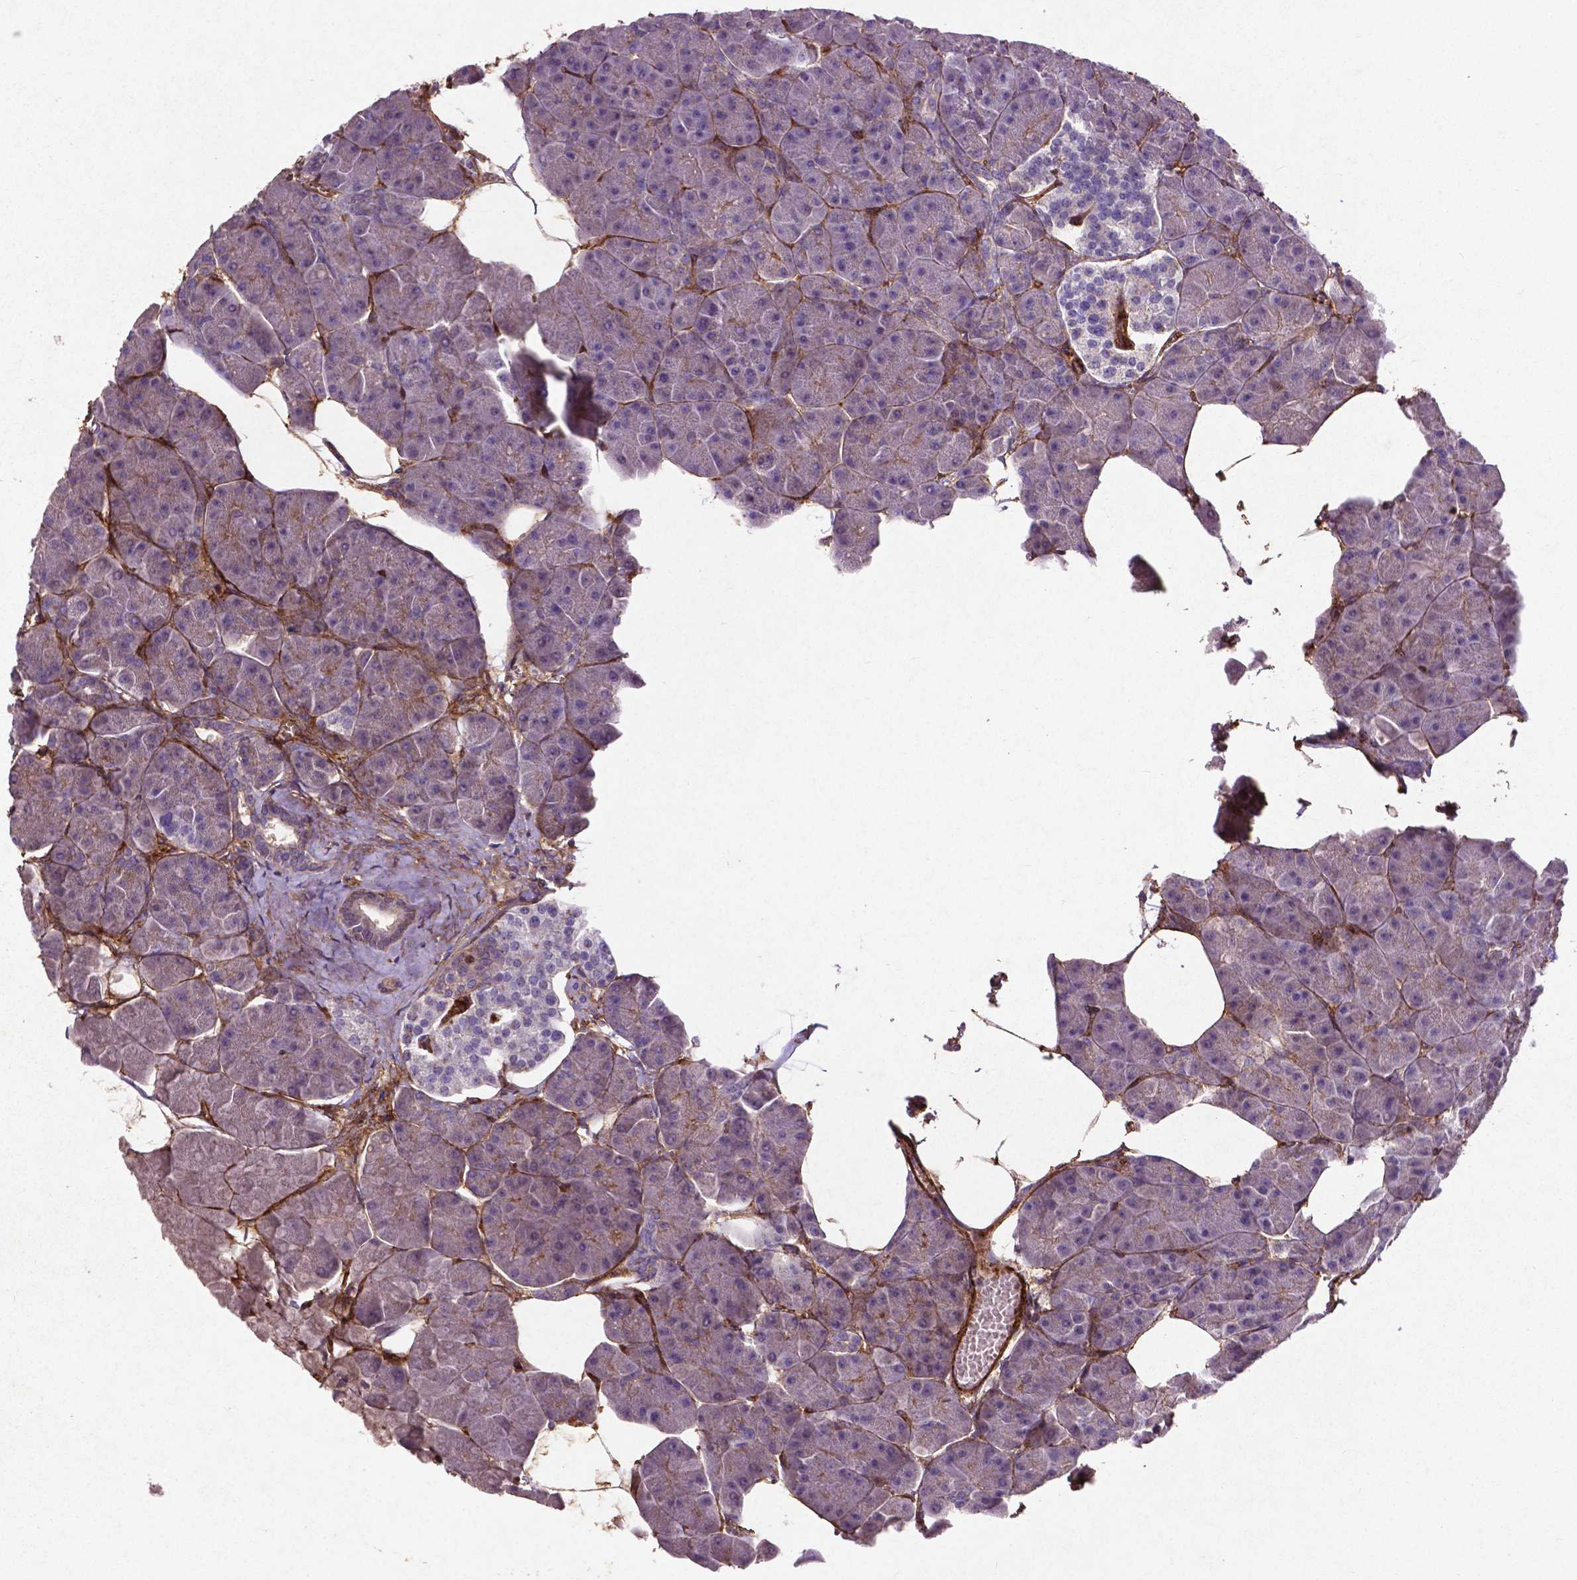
{"staining": {"intensity": "weak", "quantity": "25%-75%", "location": "cytoplasmic/membranous"}, "tissue": "pancreas", "cell_type": "Exocrine glandular cells", "image_type": "normal", "snomed": [{"axis": "morphology", "description": "Normal tissue, NOS"}, {"axis": "topography", "description": "Adipose tissue"}, {"axis": "topography", "description": "Pancreas"}, {"axis": "topography", "description": "Peripheral nerve tissue"}], "caption": "Protein staining of unremarkable pancreas shows weak cytoplasmic/membranous staining in about 25%-75% of exocrine glandular cells.", "gene": "RRAS", "patient": {"sex": "female", "age": 58}}